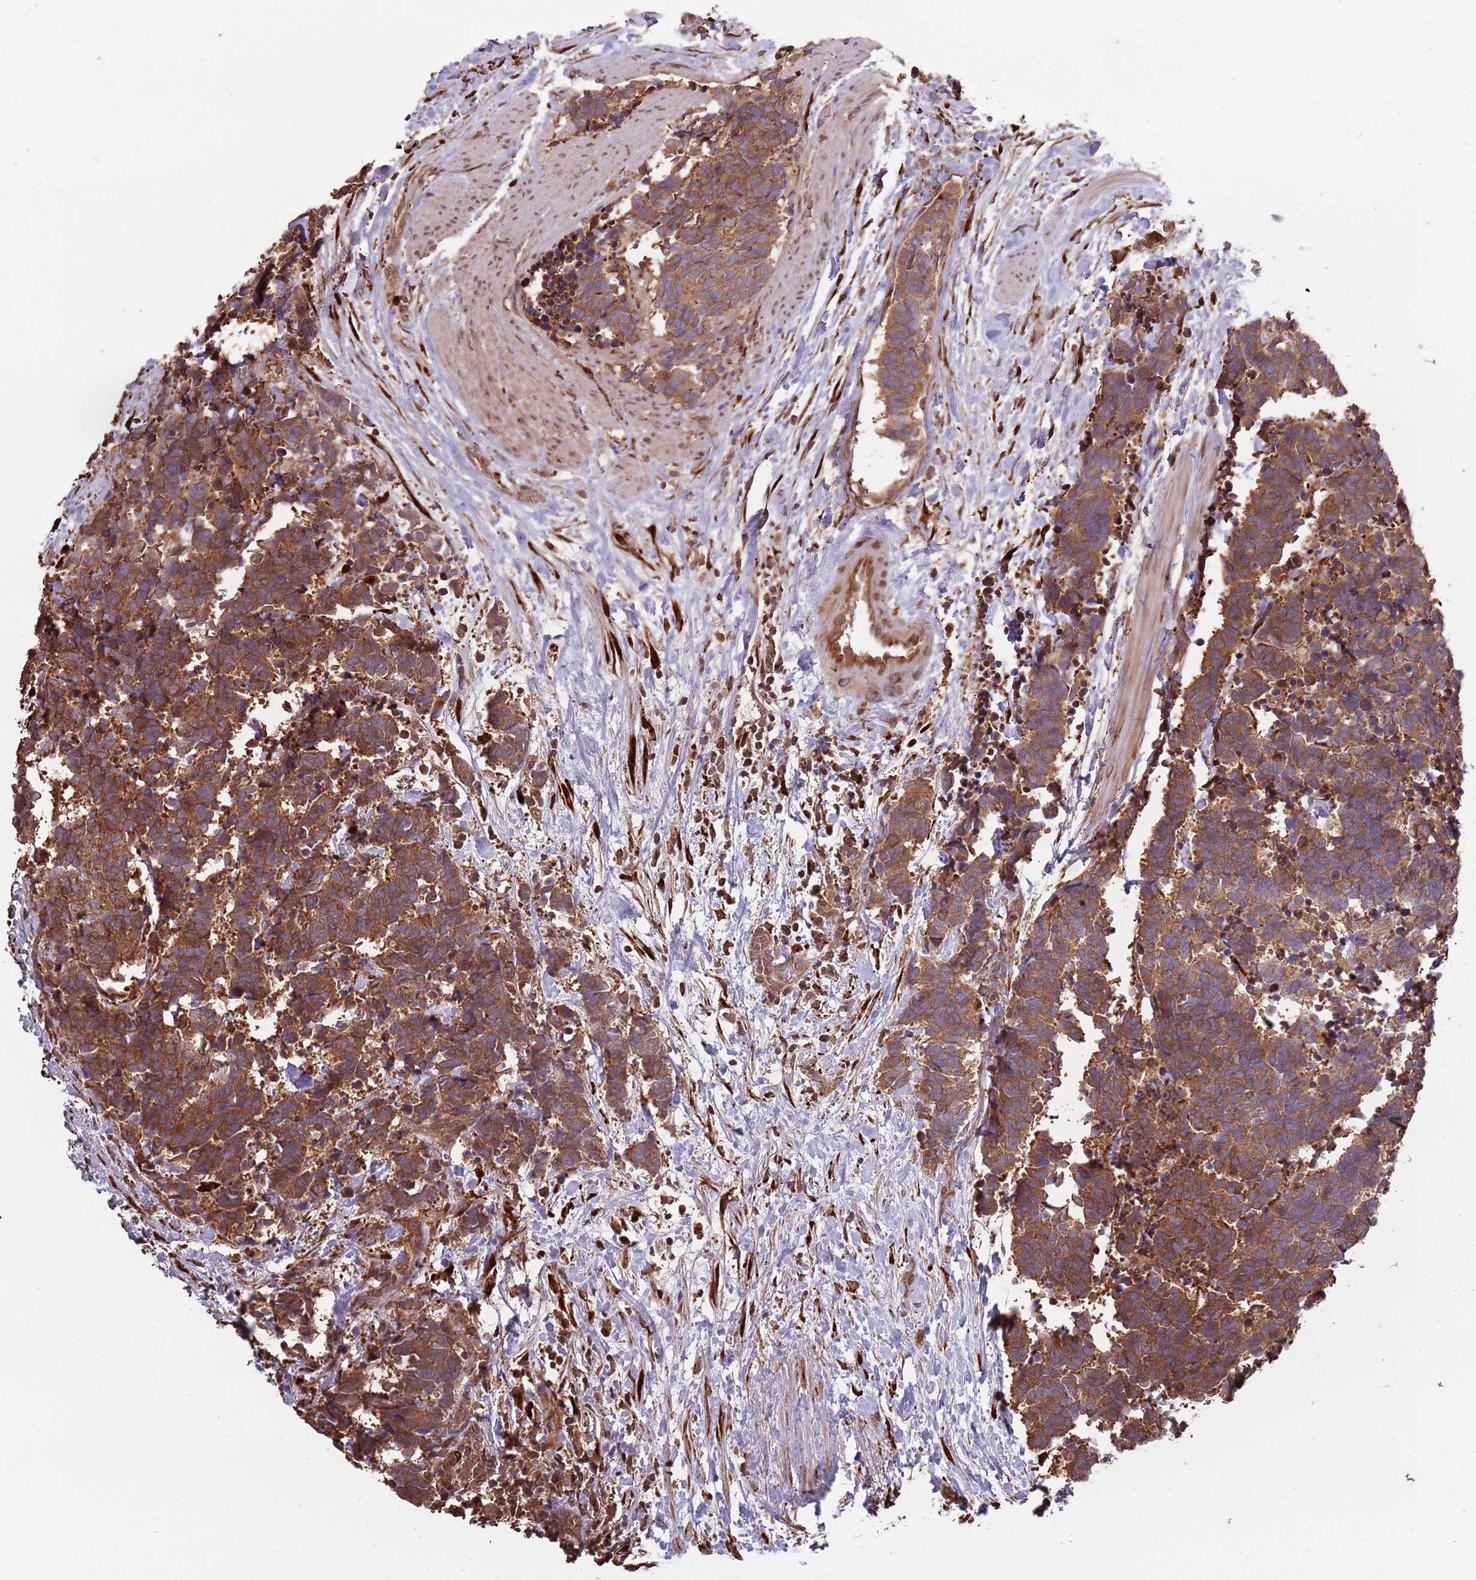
{"staining": {"intensity": "strong", "quantity": ">75%", "location": "cytoplasmic/membranous"}, "tissue": "carcinoid", "cell_type": "Tumor cells", "image_type": "cancer", "snomed": [{"axis": "morphology", "description": "Carcinoma, NOS"}, {"axis": "morphology", "description": "Carcinoid, malignant, NOS"}, {"axis": "topography", "description": "Prostate"}], "caption": "Malignant carcinoid stained with DAB (3,3'-diaminobenzidine) IHC displays high levels of strong cytoplasmic/membranous staining in approximately >75% of tumor cells. The staining is performed using DAB (3,3'-diaminobenzidine) brown chromogen to label protein expression. The nuclei are counter-stained blue using hematoxylin.", "gene": "COG4", "patient": {"sex": "male", "age": 57}}